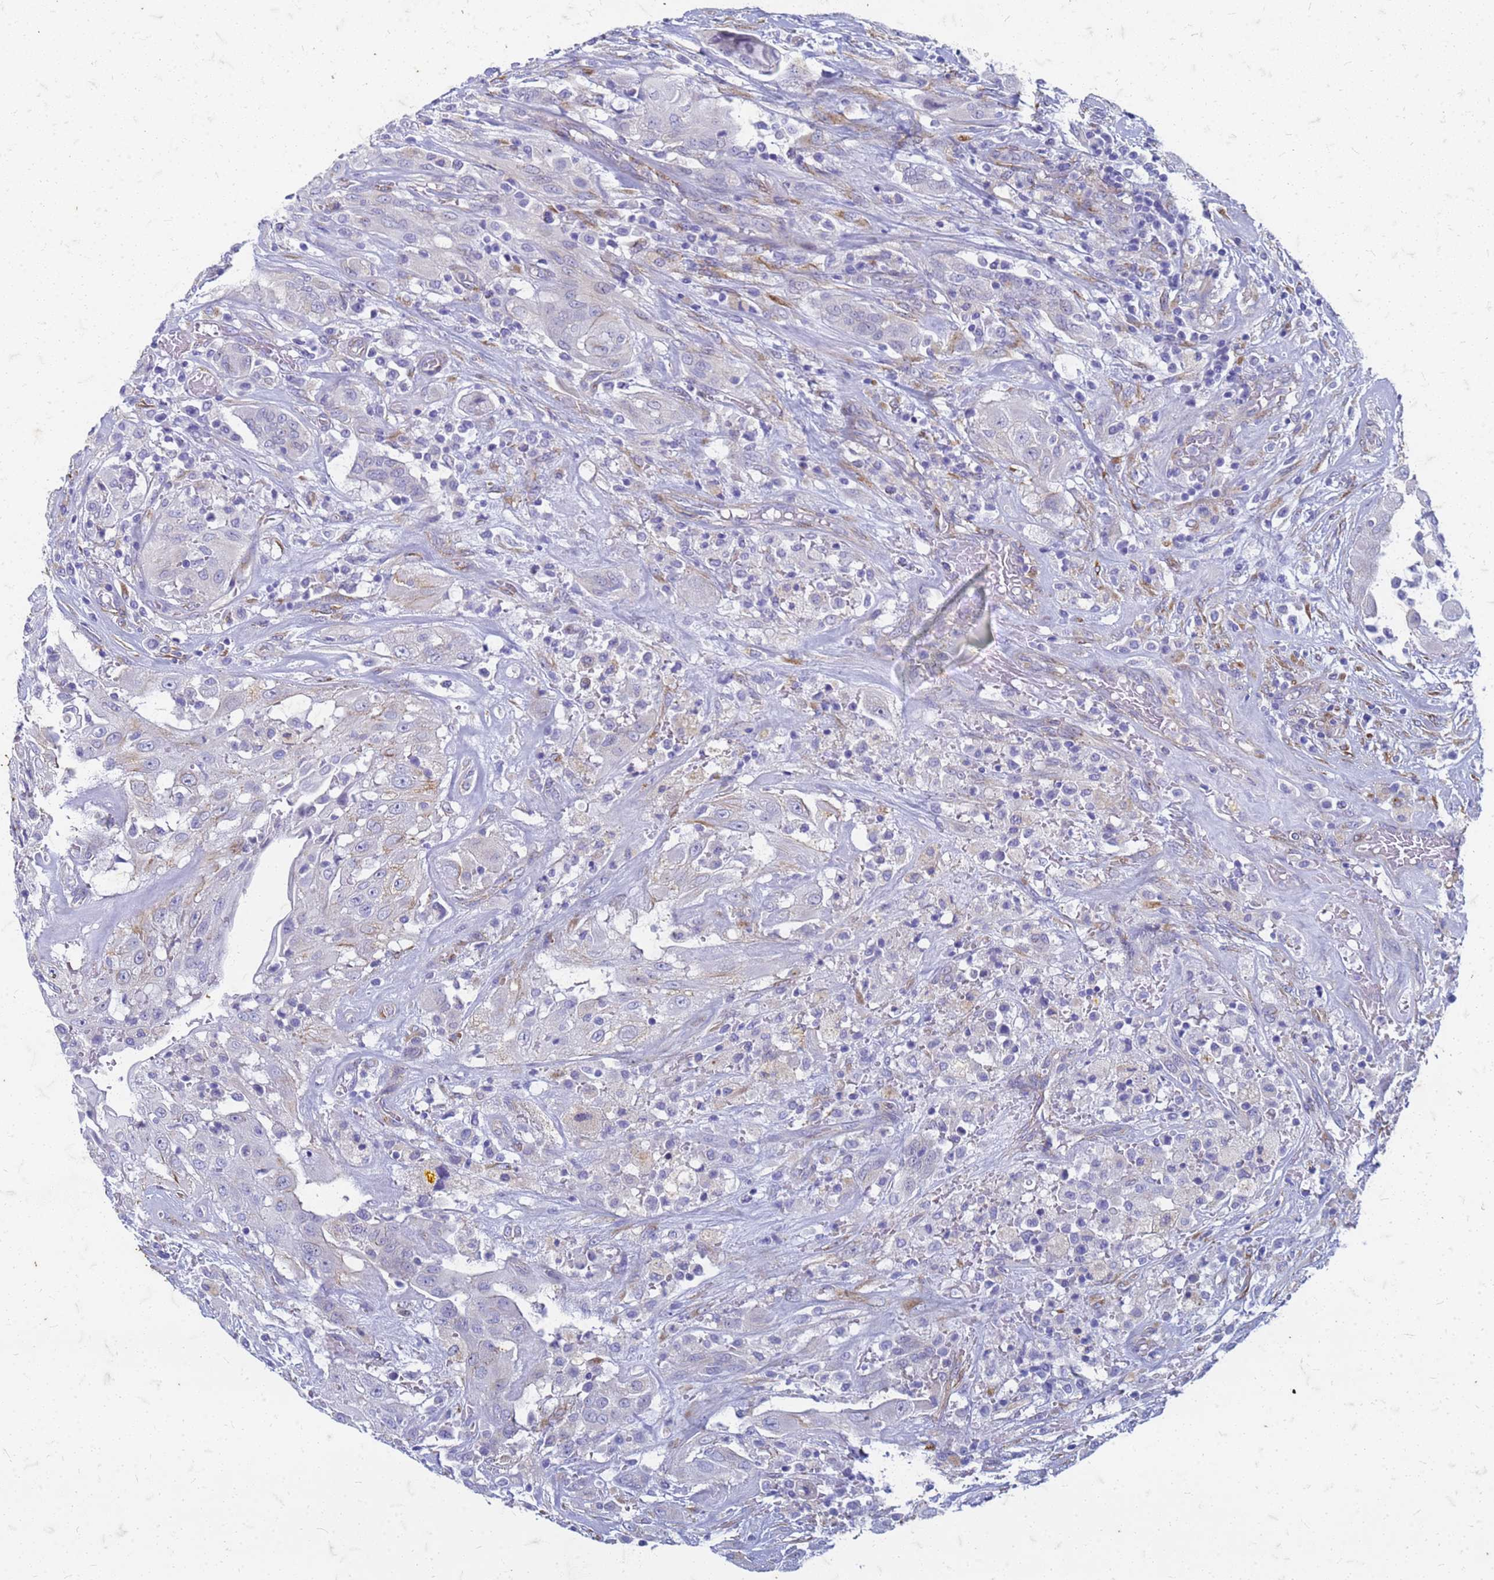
{"staining": {"intensity": "negative", "quantity": "none", "location": "none"}, "tissue": "thyroid cancer", "cell_type": "Tumor cells", "image_type": "cancer", "snomed": [{"axis": "morphology", "description": "Papillary adenocarcinoma, NOS"}, {"axis": "topography", "description": "Thyroid gland"}], "caption": "High power microscopy histopathology image of an IHC photomicrograph of thyroid cancer (papillary adenocarcinoma), revealing no significant positivity in tumor cells. (DAB (3,3'-diaminobenzidine) immunohistochemistry, high magnification).", "gene": "TRIM64B", "patient": {"sex": "female", "age": 59}}